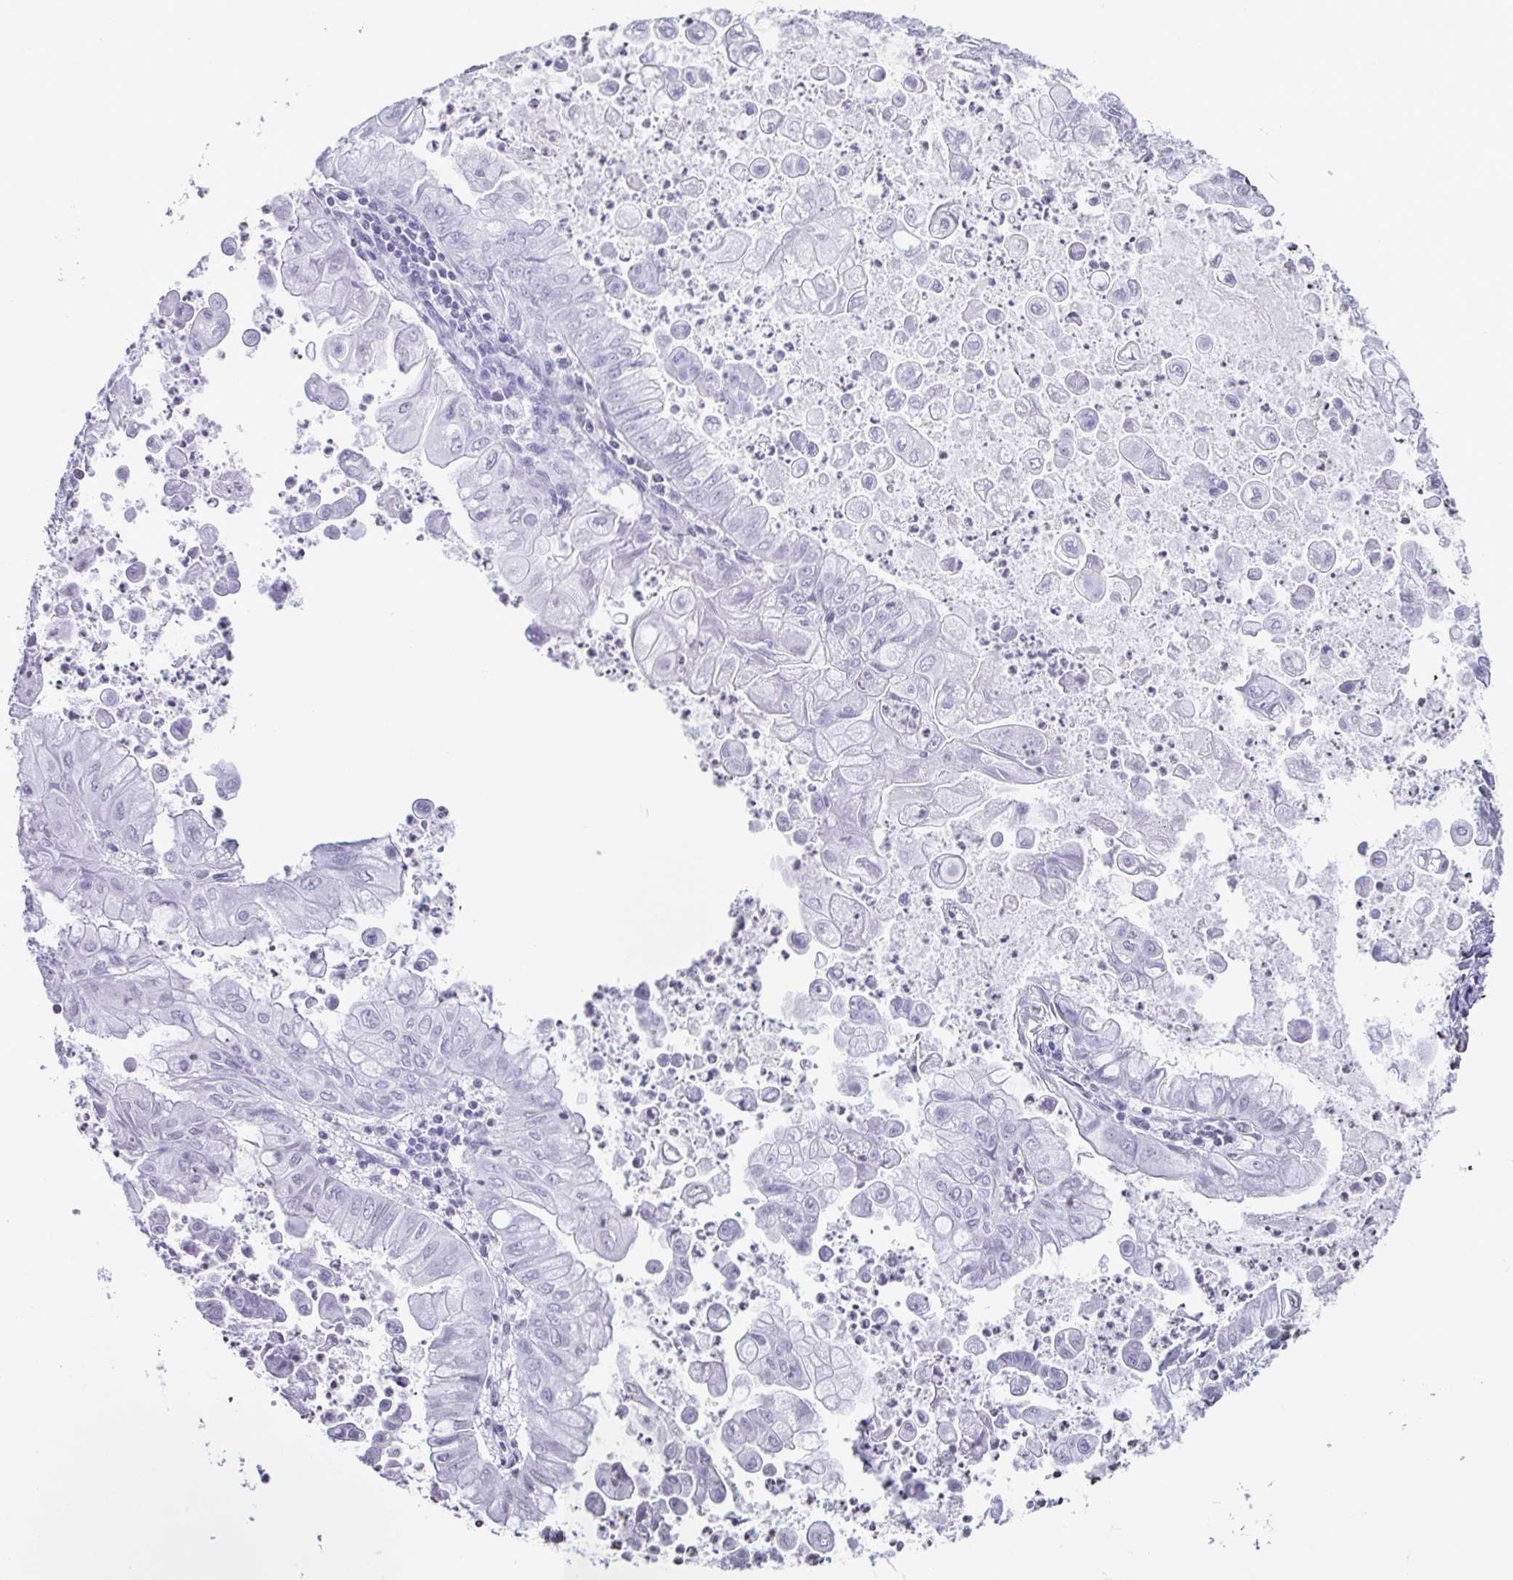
{"staining": {"intensity": "negative", "quantity": "none", "location": "none"}, "tissue": "stomach cancer", "cell_type": "Tumor cells", "image_type": "cancer", "snomed": [{"axis": "morphology", "description": "Adenocarcinoma, NOS"}, {"axis": "topography", "description": "Stomach, upper"}], "caption": "Image shows no significant protein expression in tumor cells of stomach cancer.", "gene": "VCY1B", "patient": {"sex": "male", "age": 80}}